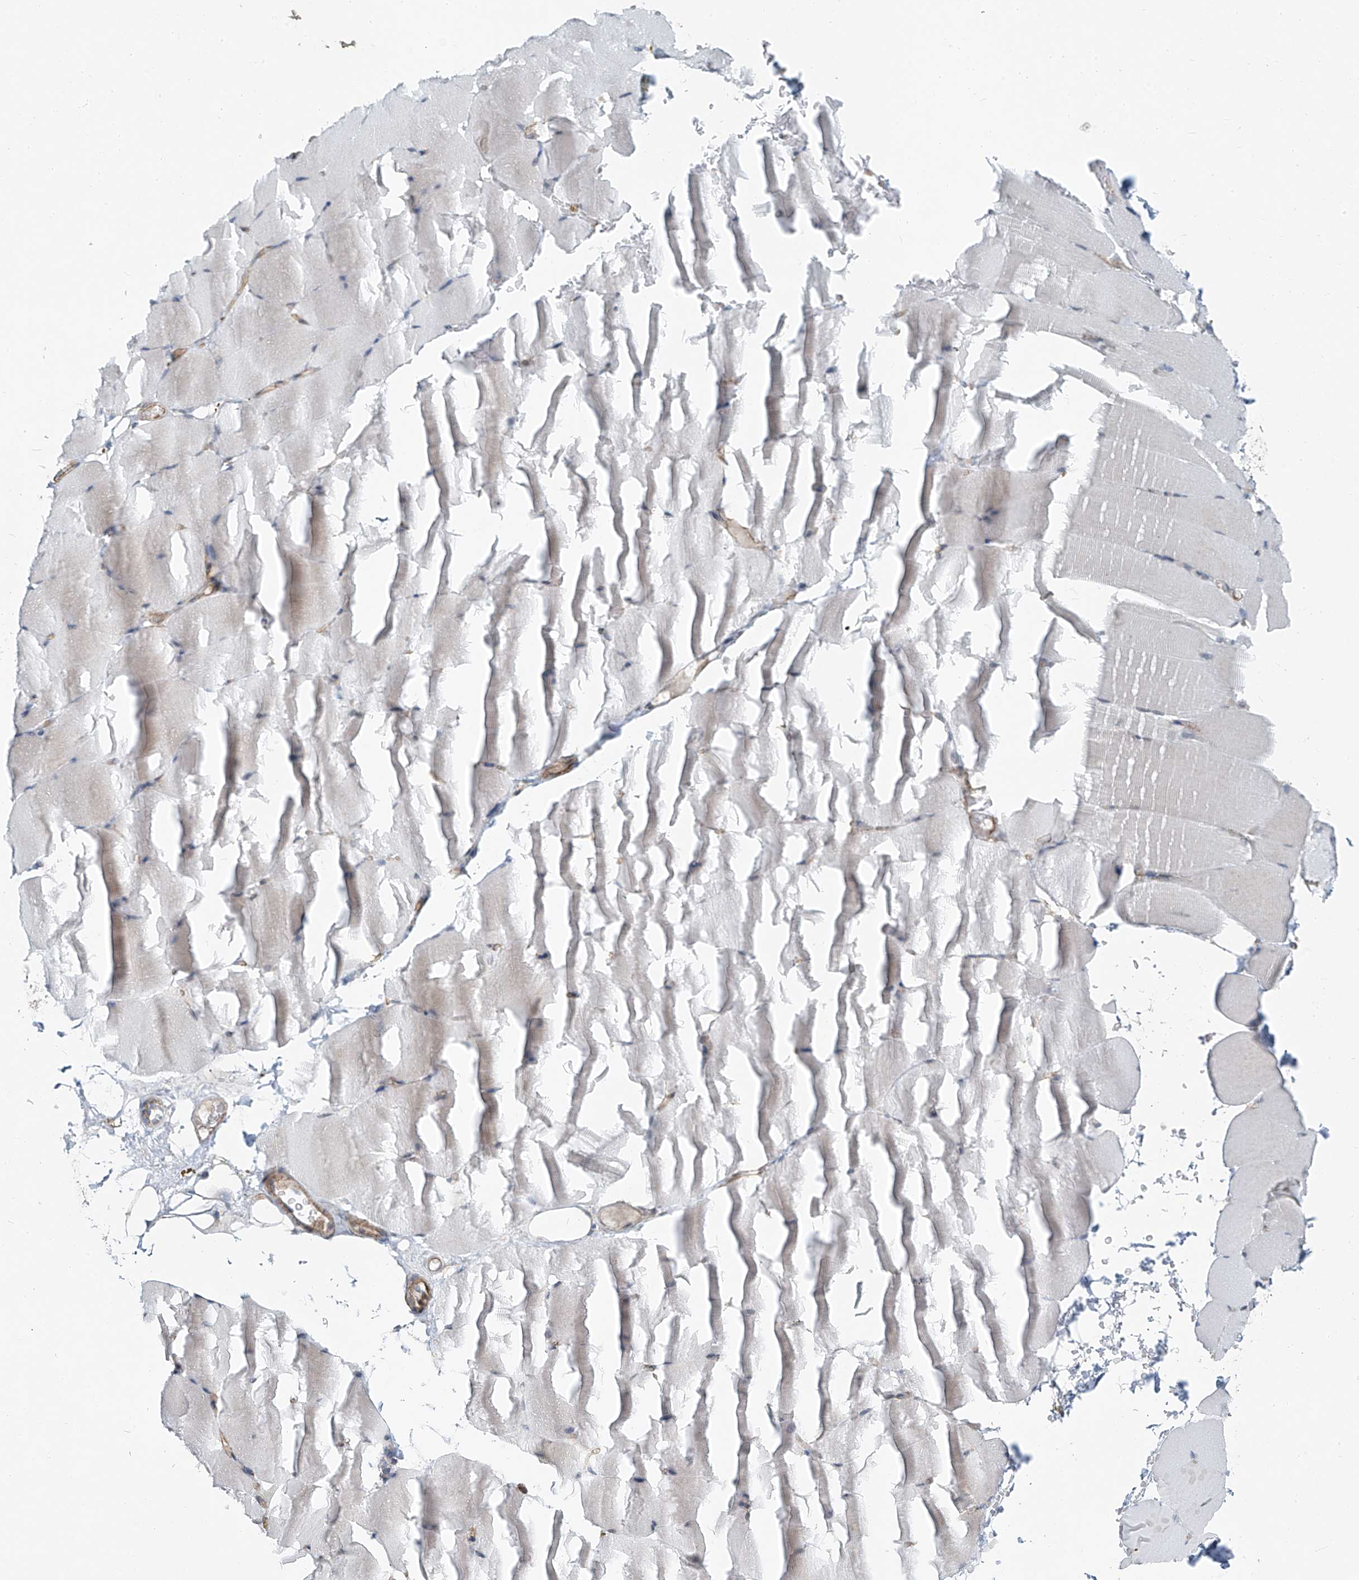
{"staining": {"intensity": "negative", "quantity": "none", "location": "none"}, "tissue": "skeletal muscle", "cell_type": "Myocytes", "image_type": "normal", "snomed": [{"axis": "morphology", "description": "Normal tissue, NOS"}, {"axis": "topography", "description": "Skeletal muscle"}, {"axis": "topography", "description": "Parathyroid gland"}], "caption": "High power microscopy image of an IHC photomicrograph of normal skeletal muscle, revealing no significant positivity in myocytes.", "gene": "TNS2", "patient": {"sex": "female", "age": 37}}